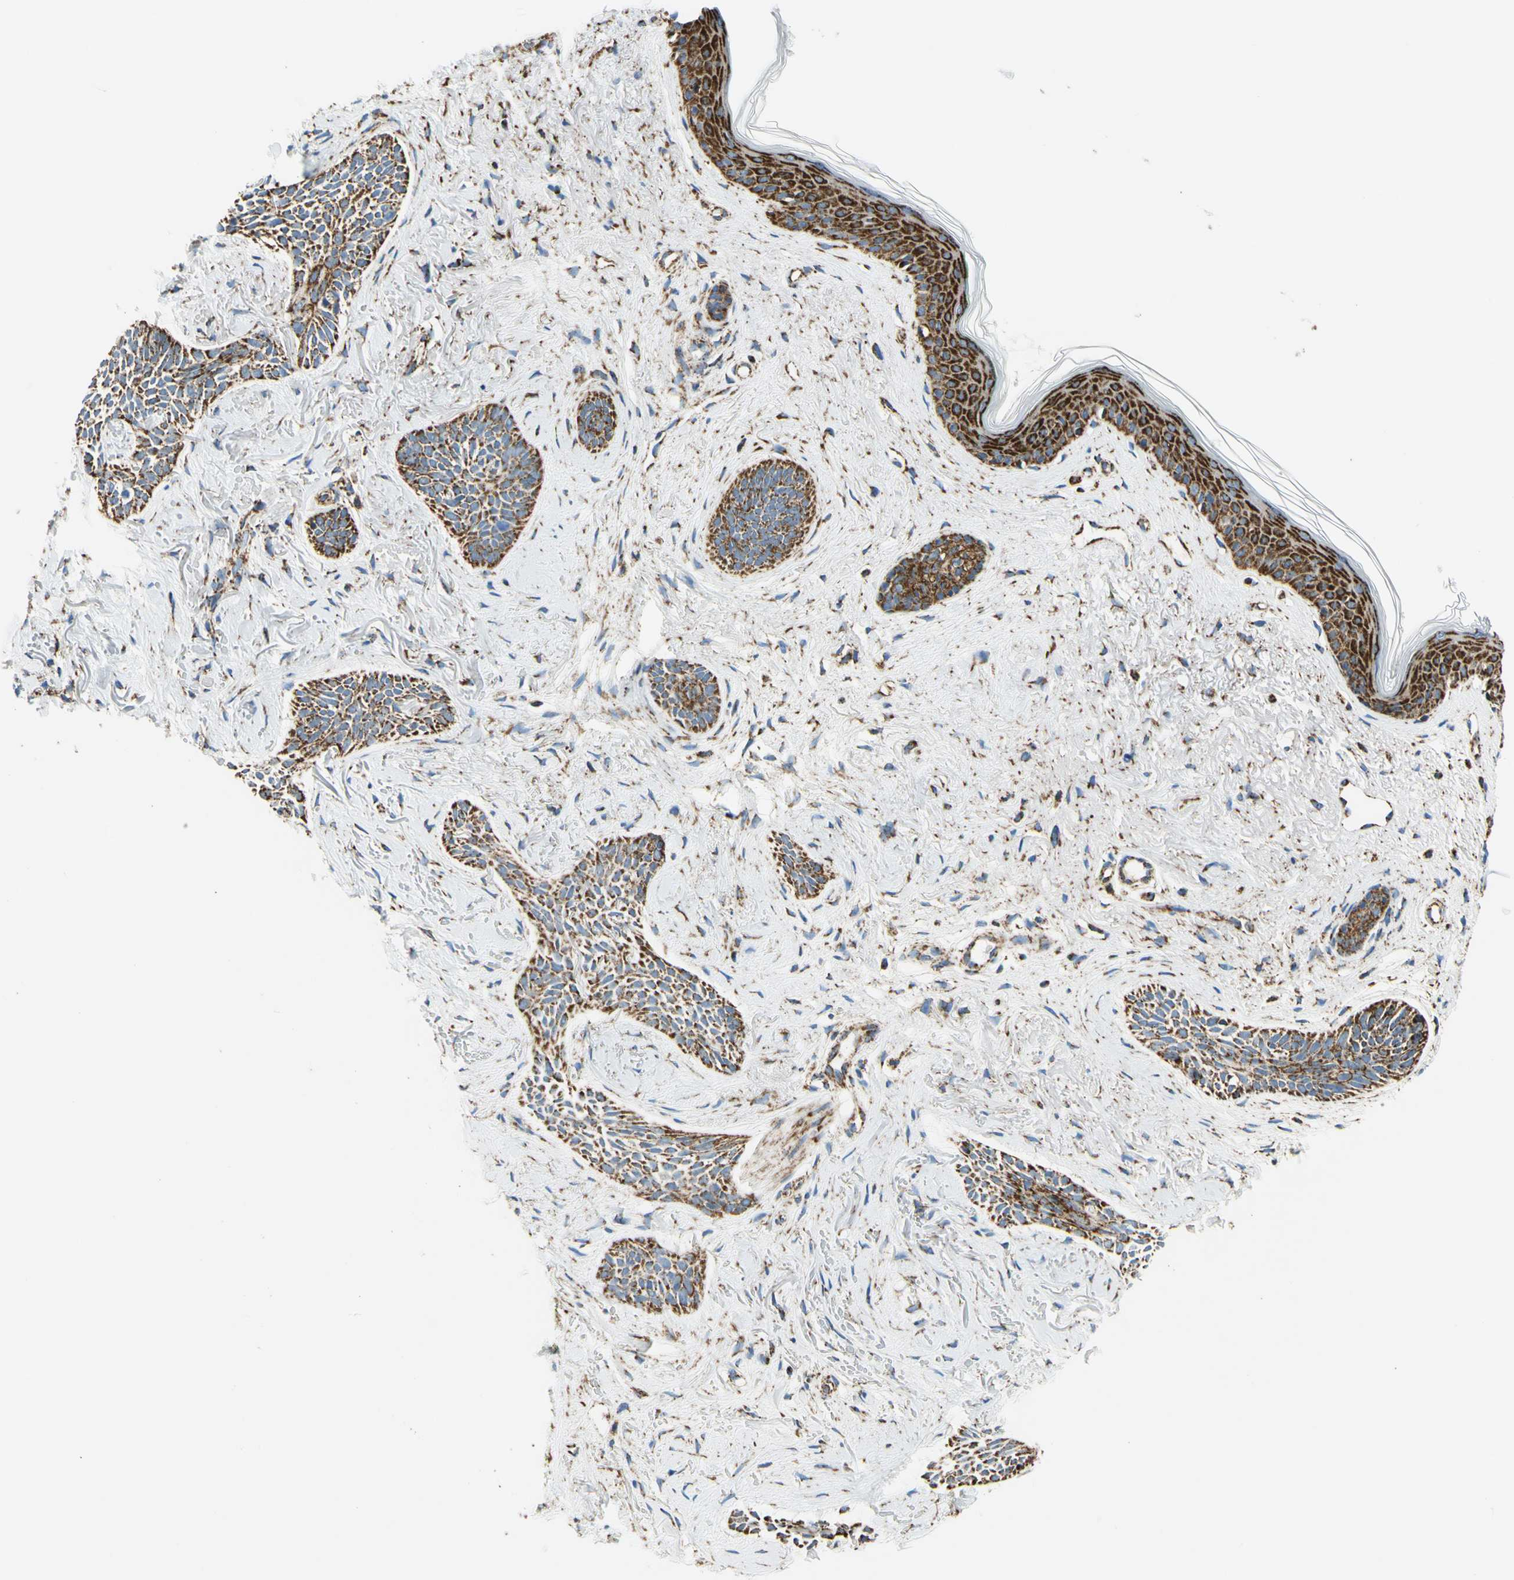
{"staining": {"intensity": "strong", "quantity": ">75%", "location": "cytoplasmic/membranous"}, "tissue": "skin cancer", "cell_type": "Tumor cells", "image_type": "cancer", "snomed": [{"axis": "morphology", "description": "Normal tissue, NOS"}, {"axis": "morphology", "description": "Basal cell carcinoma"}, {"axis": "topography", "description": "Skin"}], "caption": "A high amount of strong cytoplasmic/membranous staining is appreciated in about >75% of tumor cells in skin cancer (basal cell carcinoma) tissue.", "gene": "MAVS", "patient": {"sex": "female", "age": 84}}